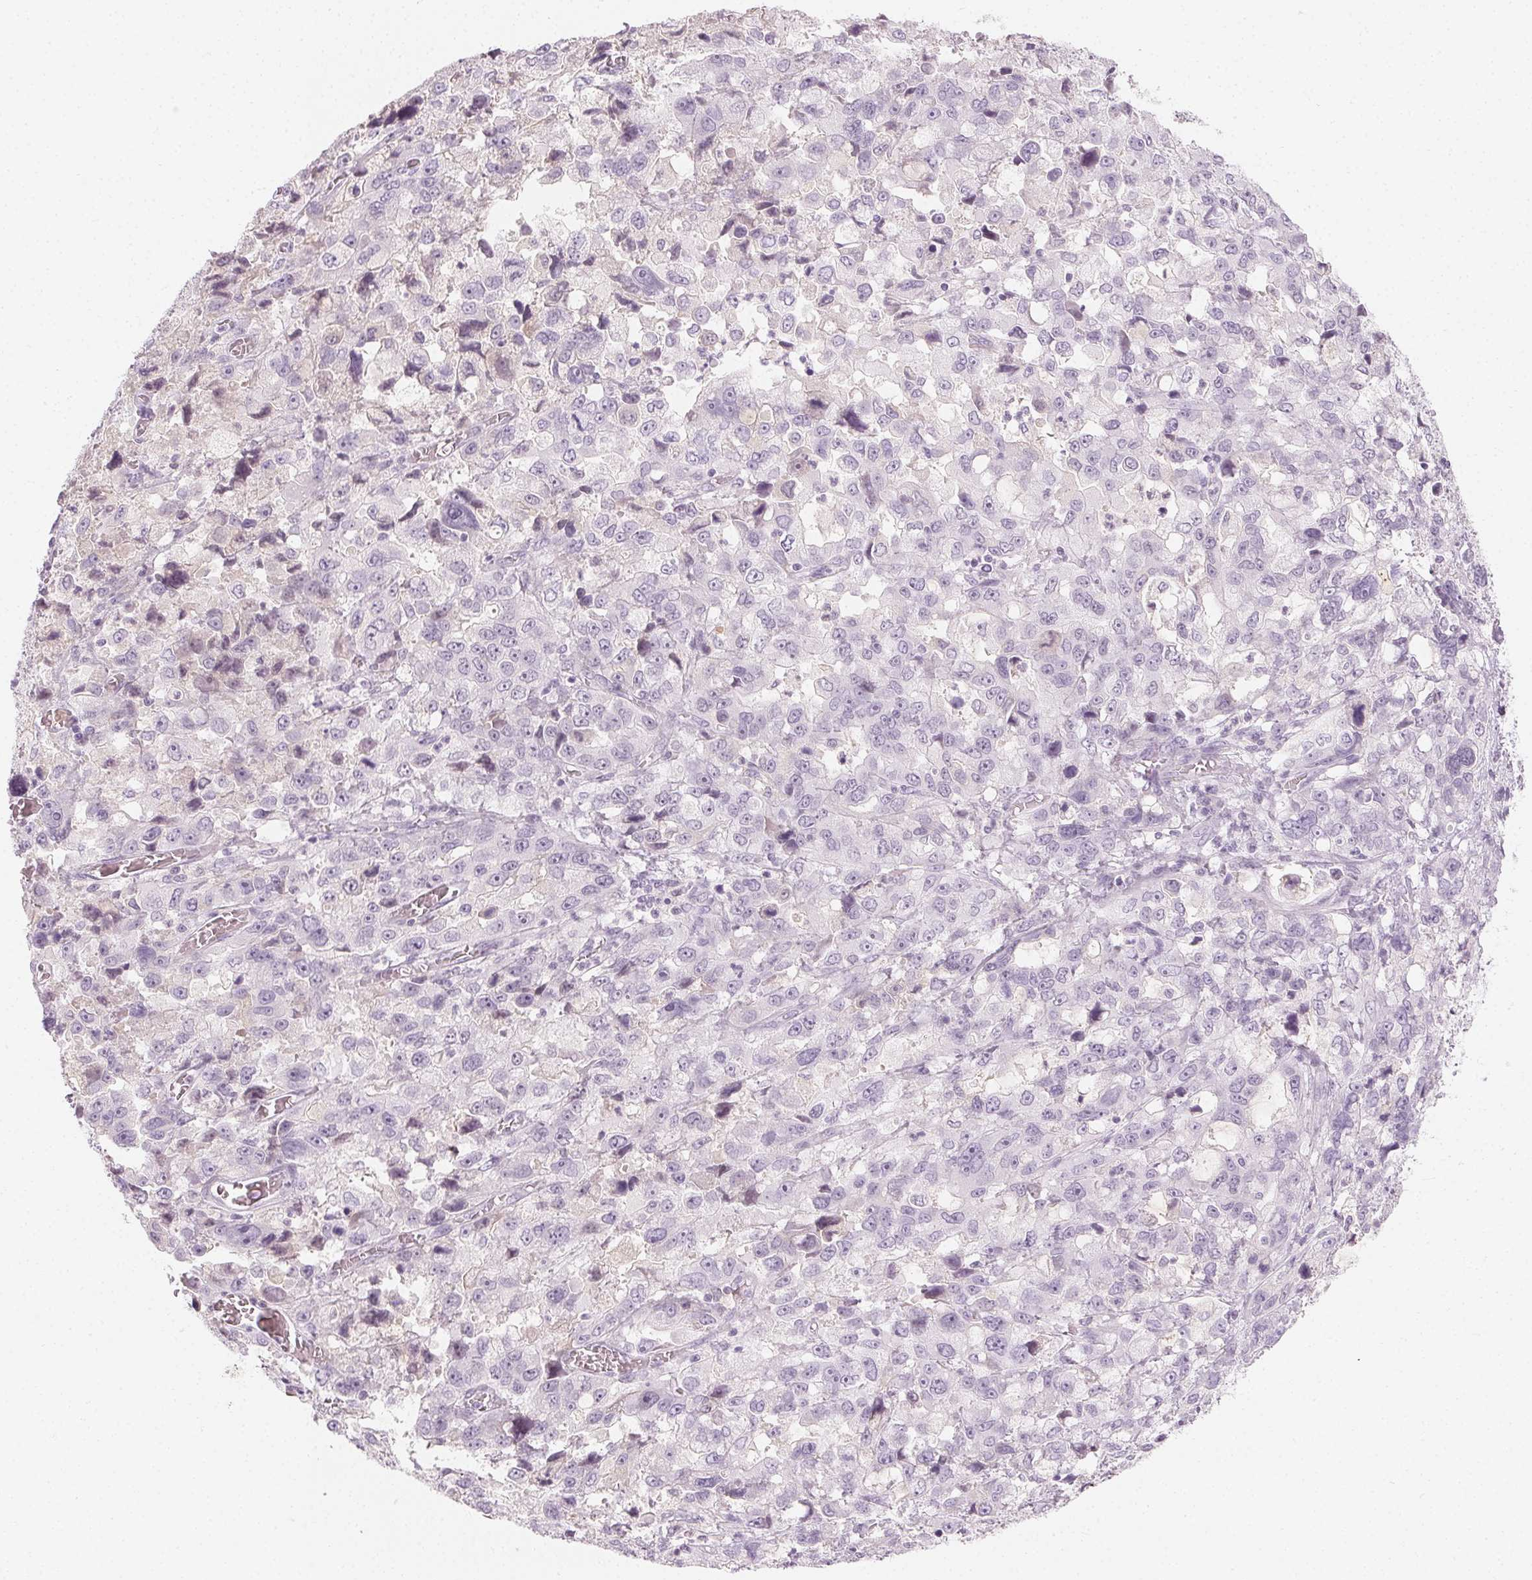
{"staining": {"intensity": "negative", "quantity": "none", "location": "none"}, "tissue": "stomach cancer", "cell_type": "Tumor cells", "image_type": "cancer", "snomed": [{"axis": "morphology", "description": "Adenocarcinoma, NOS"}, {"axis": "topography", "description": "Stomach, upper"}], "caption": "High power microscopy image of an IHC histopathology image of stomach cancer, revealing no significant expression in tumor cells. Nuclei are stained in blue.", "gene": "AFM", "patient": {"sex": "female", "age": 81}}